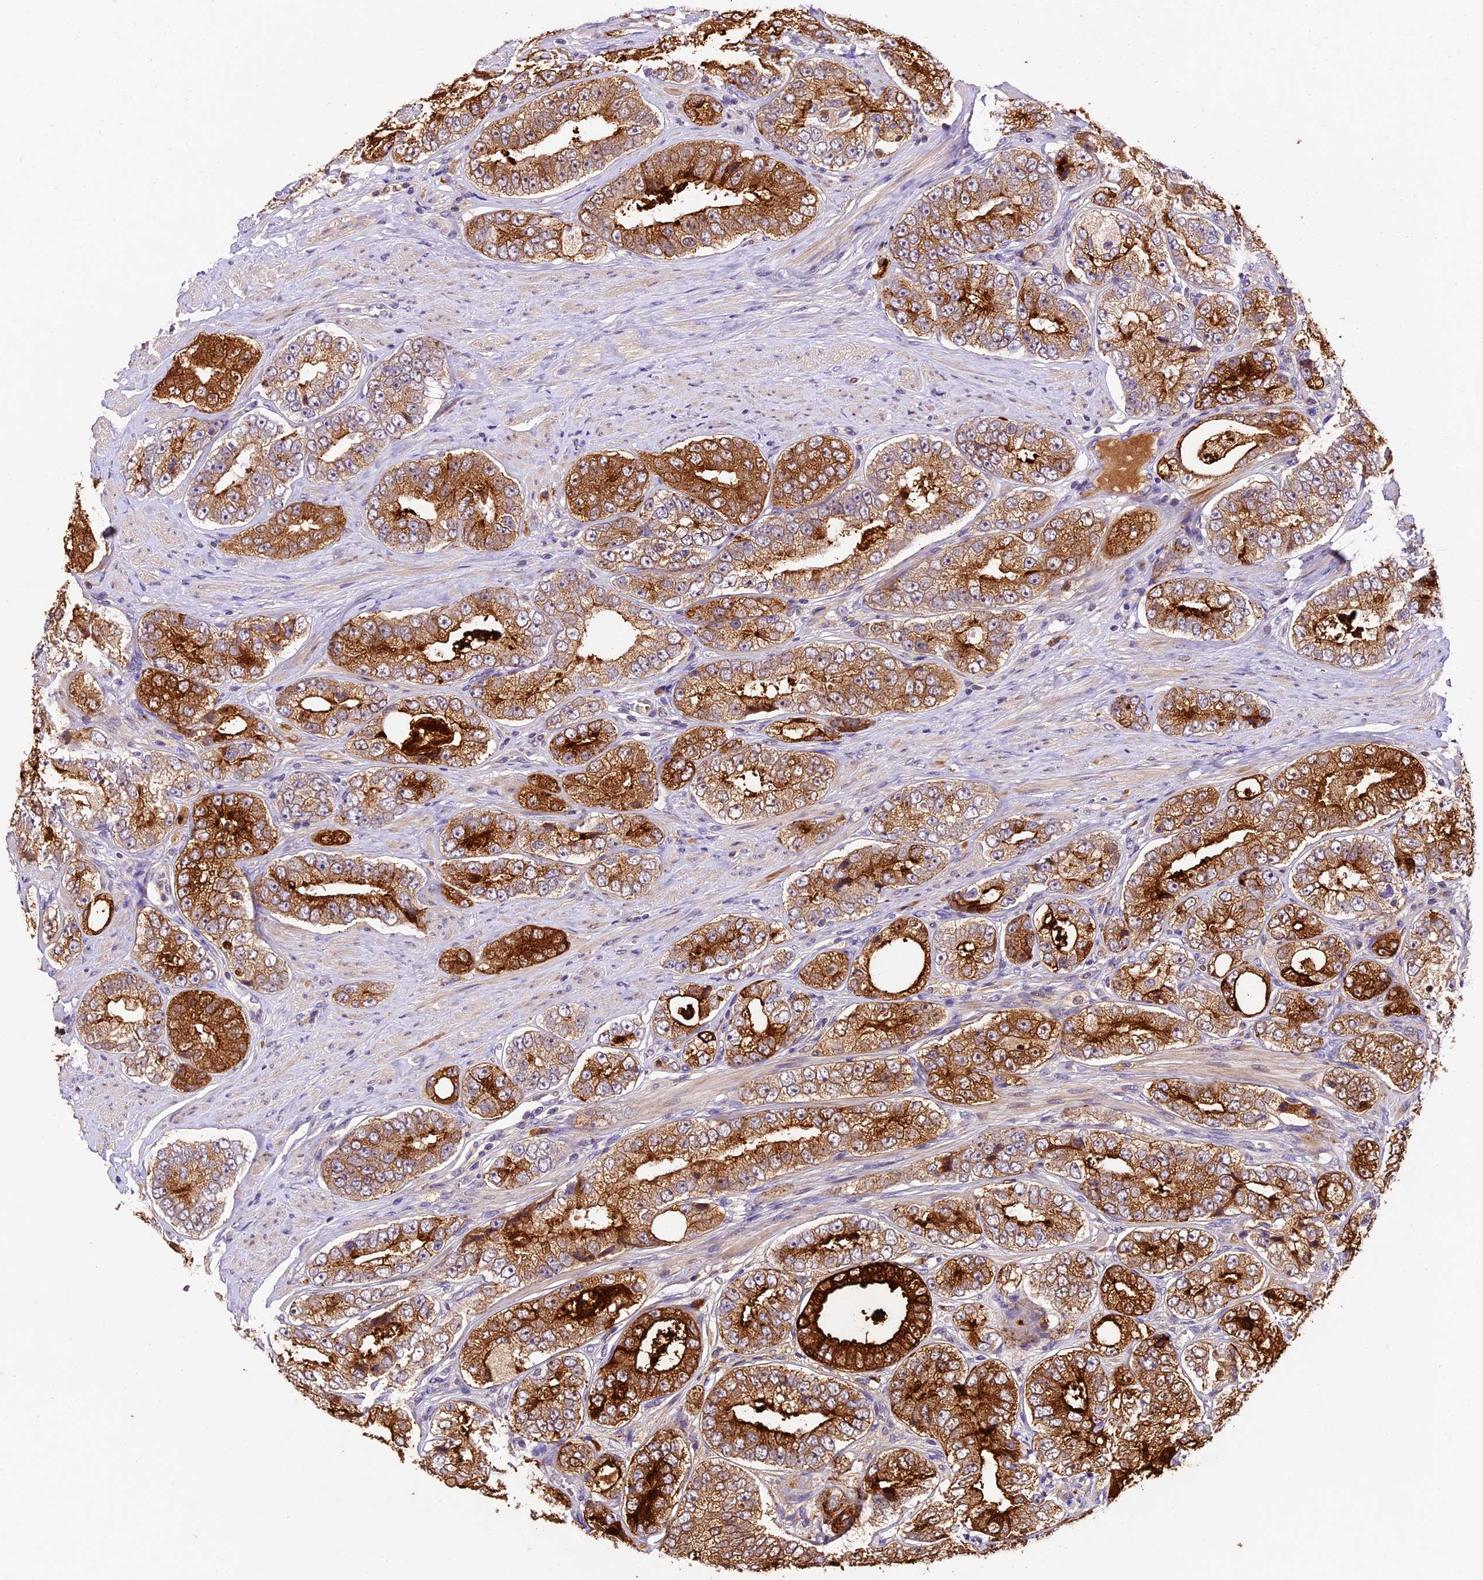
{"staining": {"intensity": "strong", "quantity": "25%-75%", "location": "cytoplasmic/membranous"}, "tissue": "prostate cancer", "cell_type": "Tumor cells", "image_type": "cancer", "snomed": [{"axis": "morphology", "description": "Adenocarcinoma, High grade"}, {"axis": "topography", "description": "Prostate"}], "caption": "Prostate high-grade adenocarcinoma stained with a protein marker demonstrates strong staining in tumor cells.", "gene": "DGKH", "patient": {"sex": "male", "age": 56}}